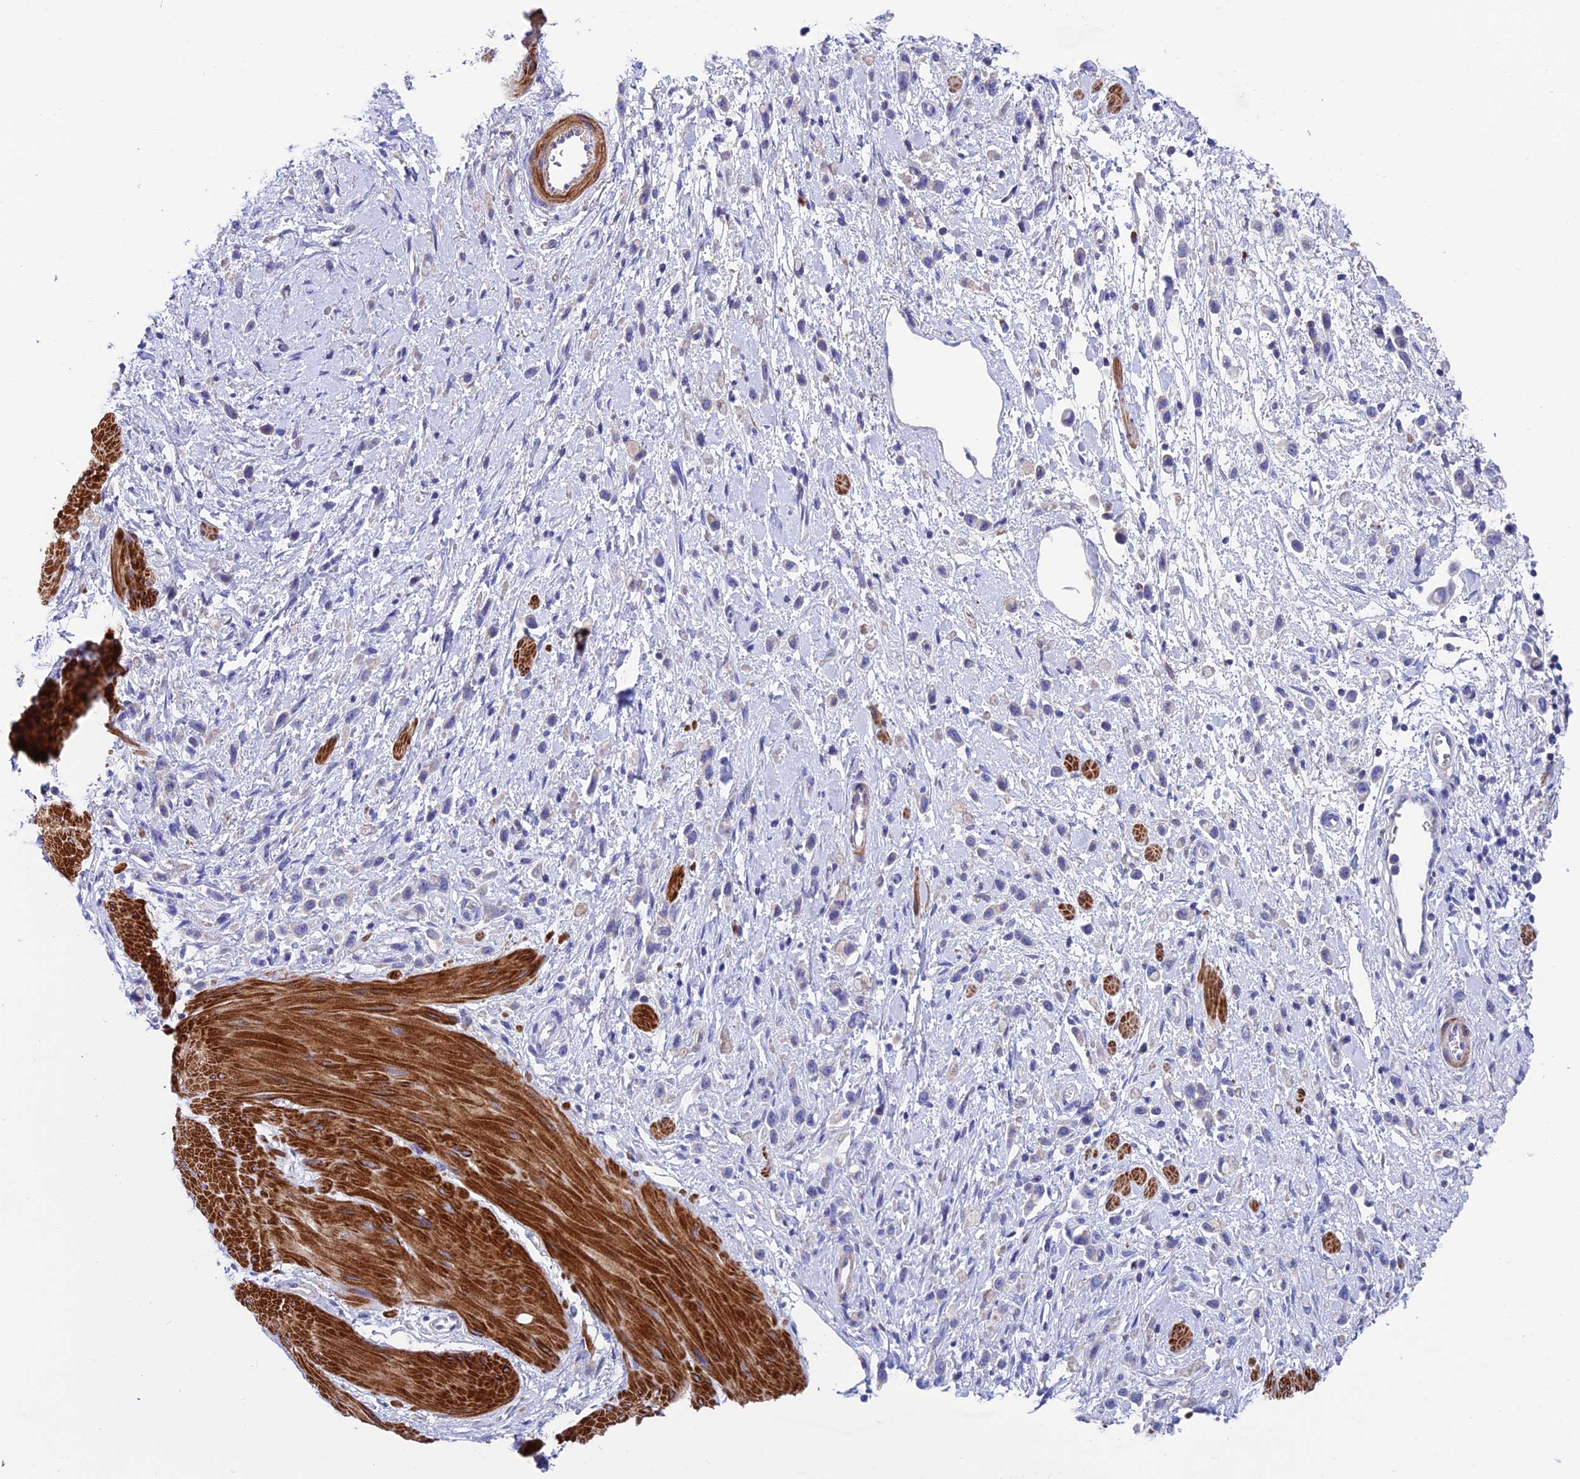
{"staining": {"intensity": "negative", "quantity": "none", "location": "none"}, "tissue": "stomach cancer", "cell_type": "Tumor cells", "image_type": "cancer", "snomed": [{"axis": "morphology", "description": "Adenocarcinoma, NOS"}, {"axis": "topography", "description": "Stomach"}], "caption": "This is a image of immunohistochemistry (IHC) staining of stomach adenocarcinoma, which shows no staining in tumor cells. Nuclei are stained in blue.", "gene": "FAM178B", "patient": {"sex": "female", "age": 65}}